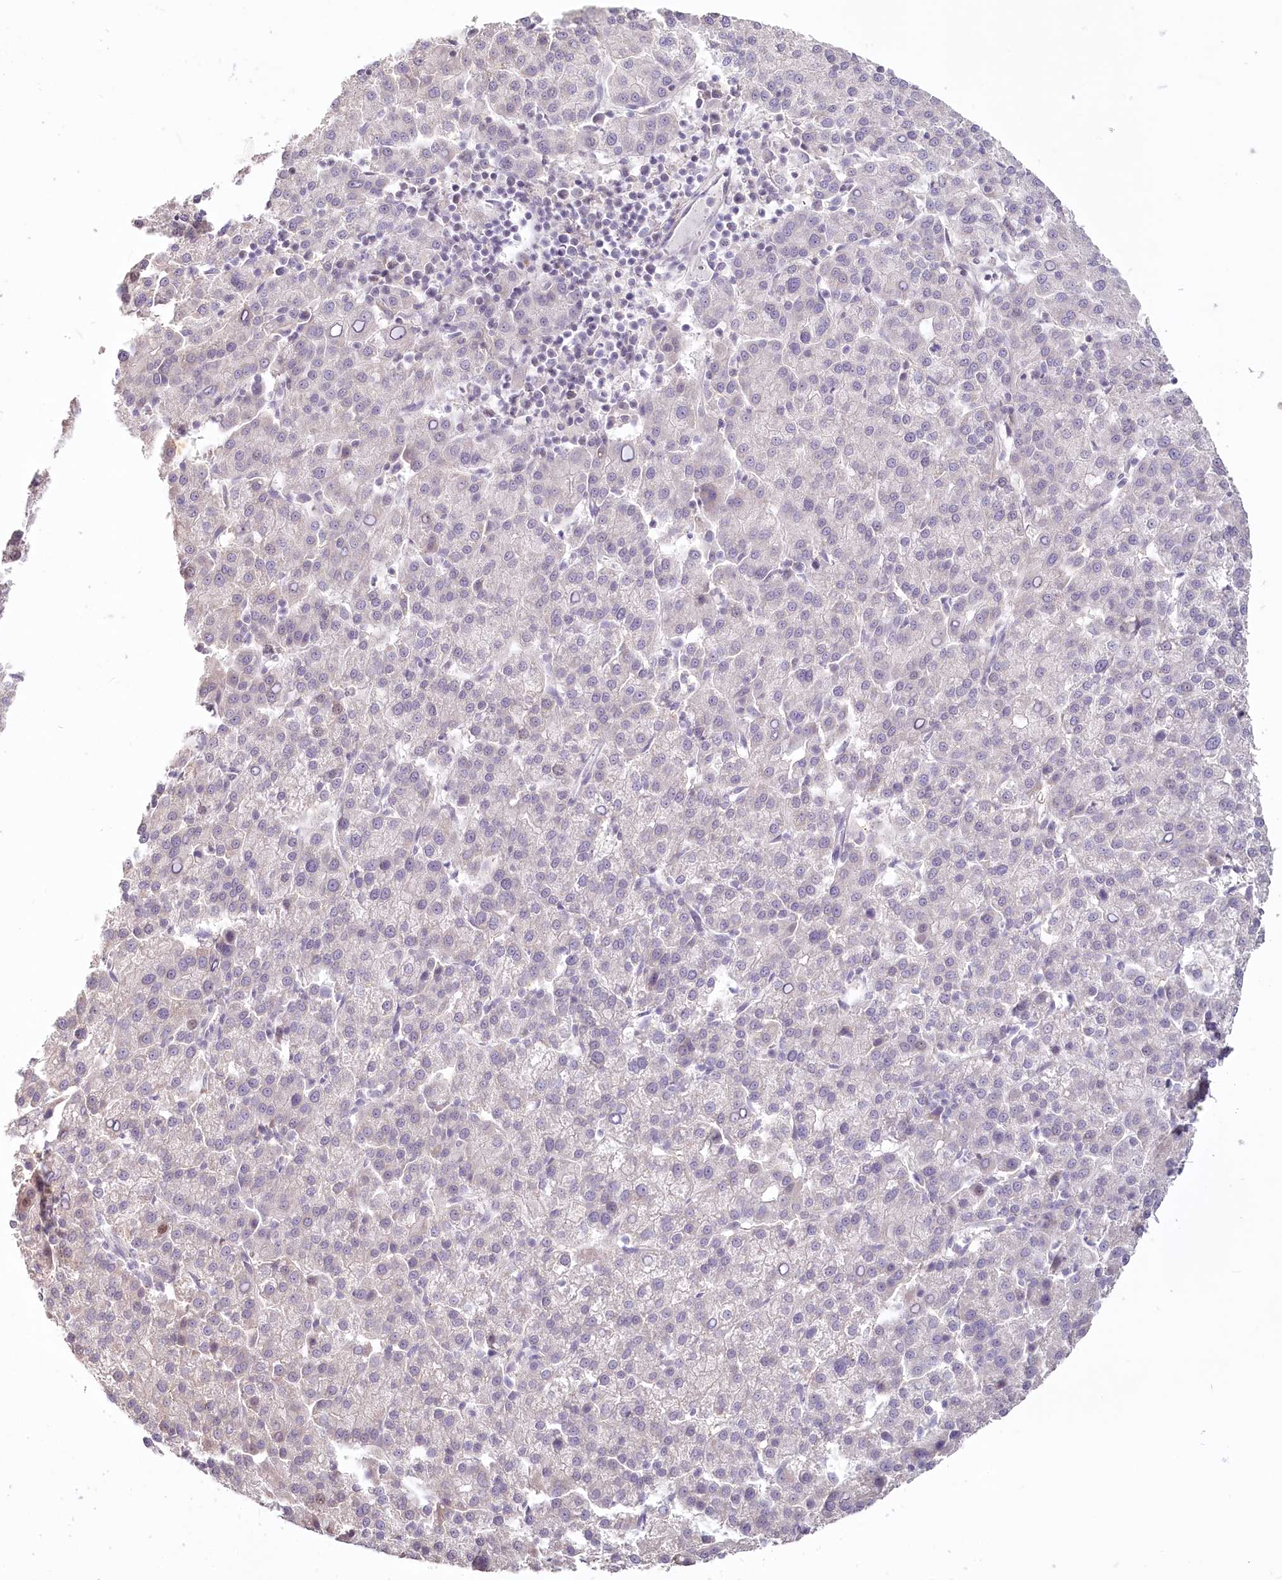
{"staining": {"intensity": "negative", "quantity": "none", "location": "none"}, "tissue": "liver cancer", "cell_type": "Tumor cells", "image_type": "cancer", "snomed": [{"axis": "morphology", "description": "Carcinoma, Hepatocellular, NOS"}, {"axis": "topography", "description": "Liver"}], "caption": "The immunohistochemistry (IHC) photomicrograph has no significant positivity in tumor cells of hepatocellular carcinoma (liver) tissue.", "gene": "USP11", "patient": {"sex": "female", "age": 58}}